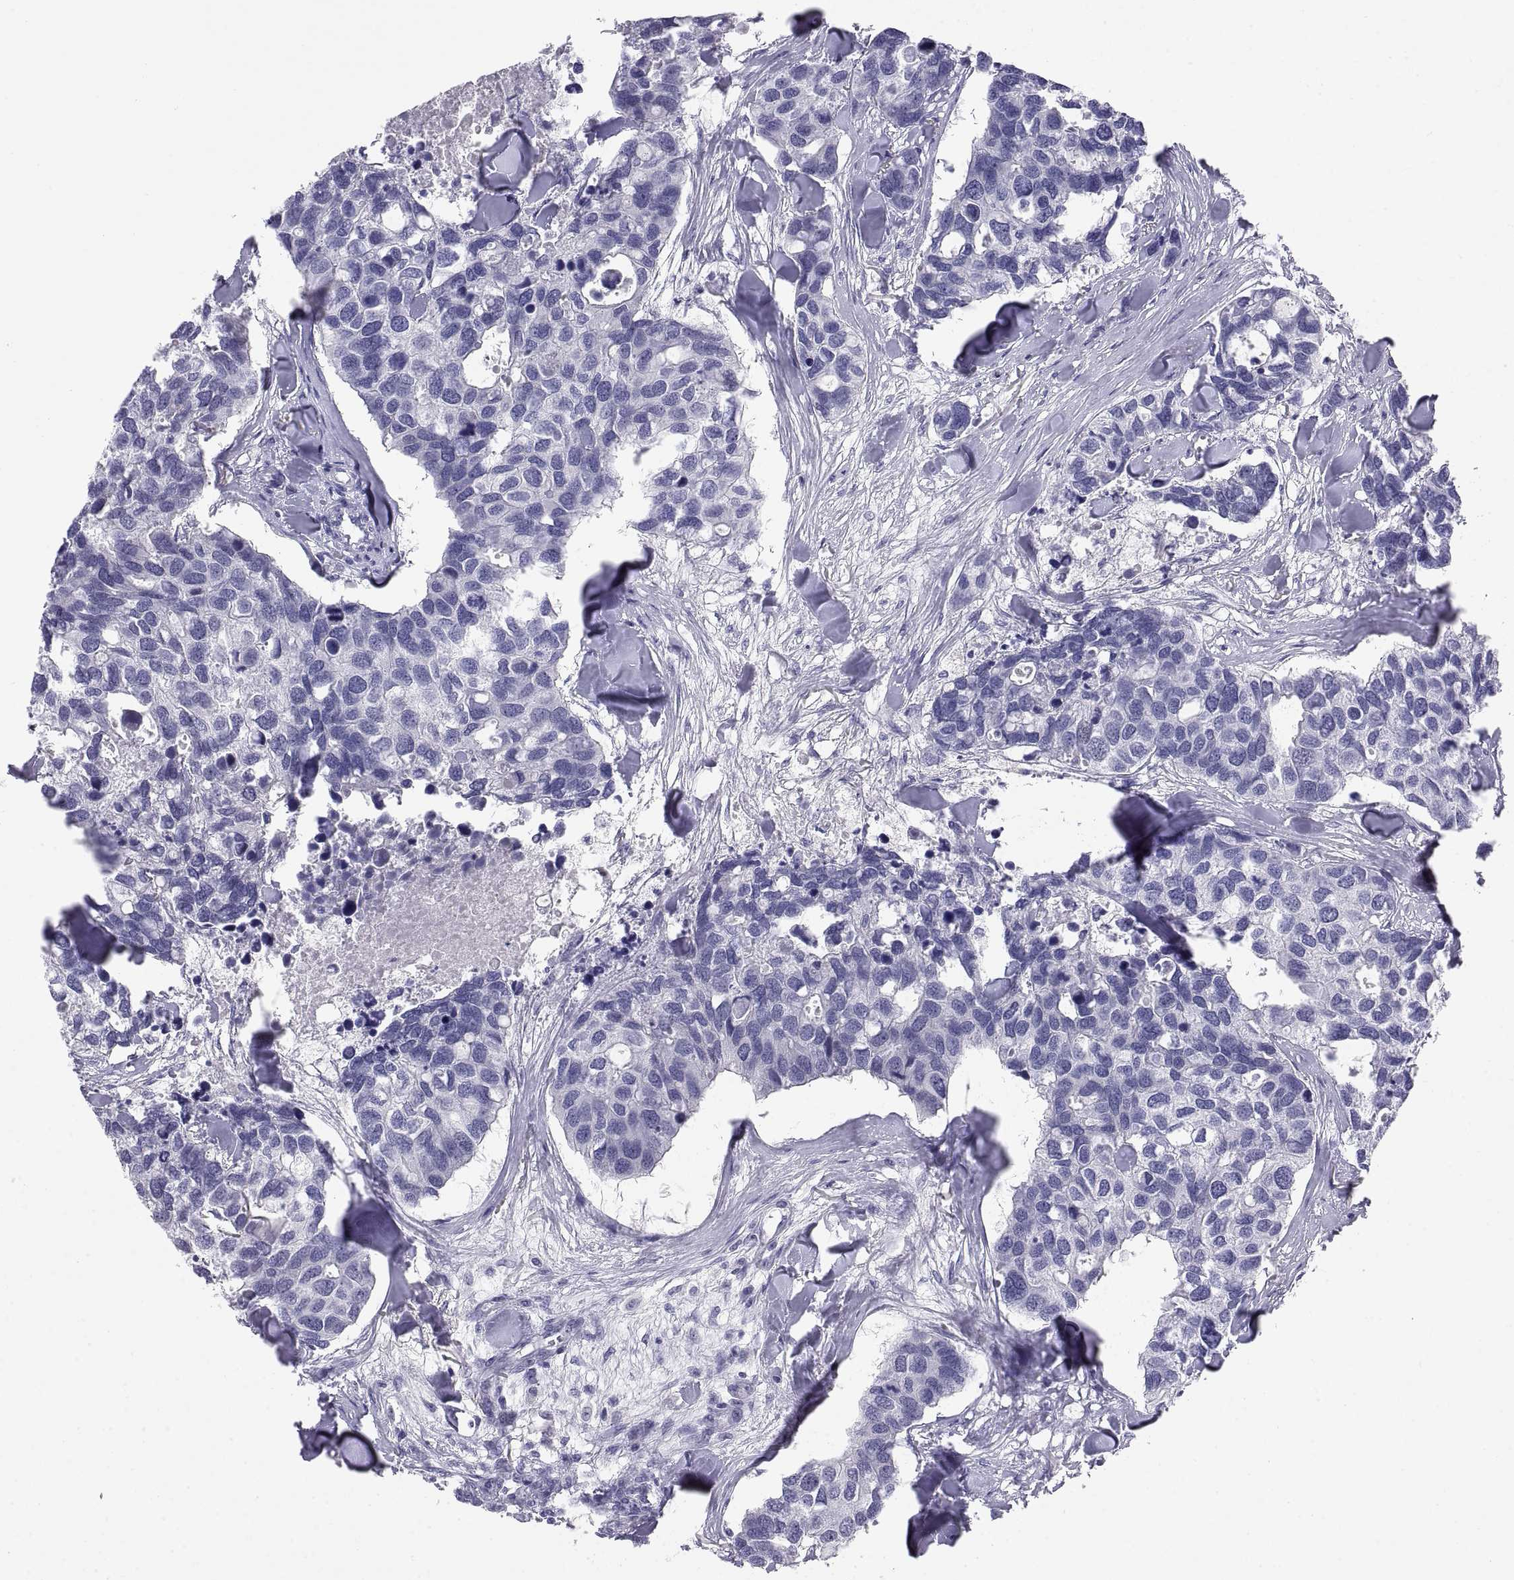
{"staining": {"intensity": "negative", "quantity": "none", "location": "none"}, "tissue": "breast cancer", "cell_type": "Tumor cells", "image_type": "cancer", "snomed": [{"axis": "morphology", "description": "Duct carcinoma"}, {"axis": "topography", "description": "Breast"}], "caption": "Immunohistochemistry photomicrograph of breast infiltrating ductal carcinoma stained for a protein (brown), which displays no positivity in tumor cells. (Stains: DAB (3,3'-diaminobenzidine) immunohistochemistry (IHC) with hematoxylin counter stain, Microscopy: brightfield microscopy at high magnification).", "gene": "TEX13A", "patient": {"sex": "female", "age": 83}}